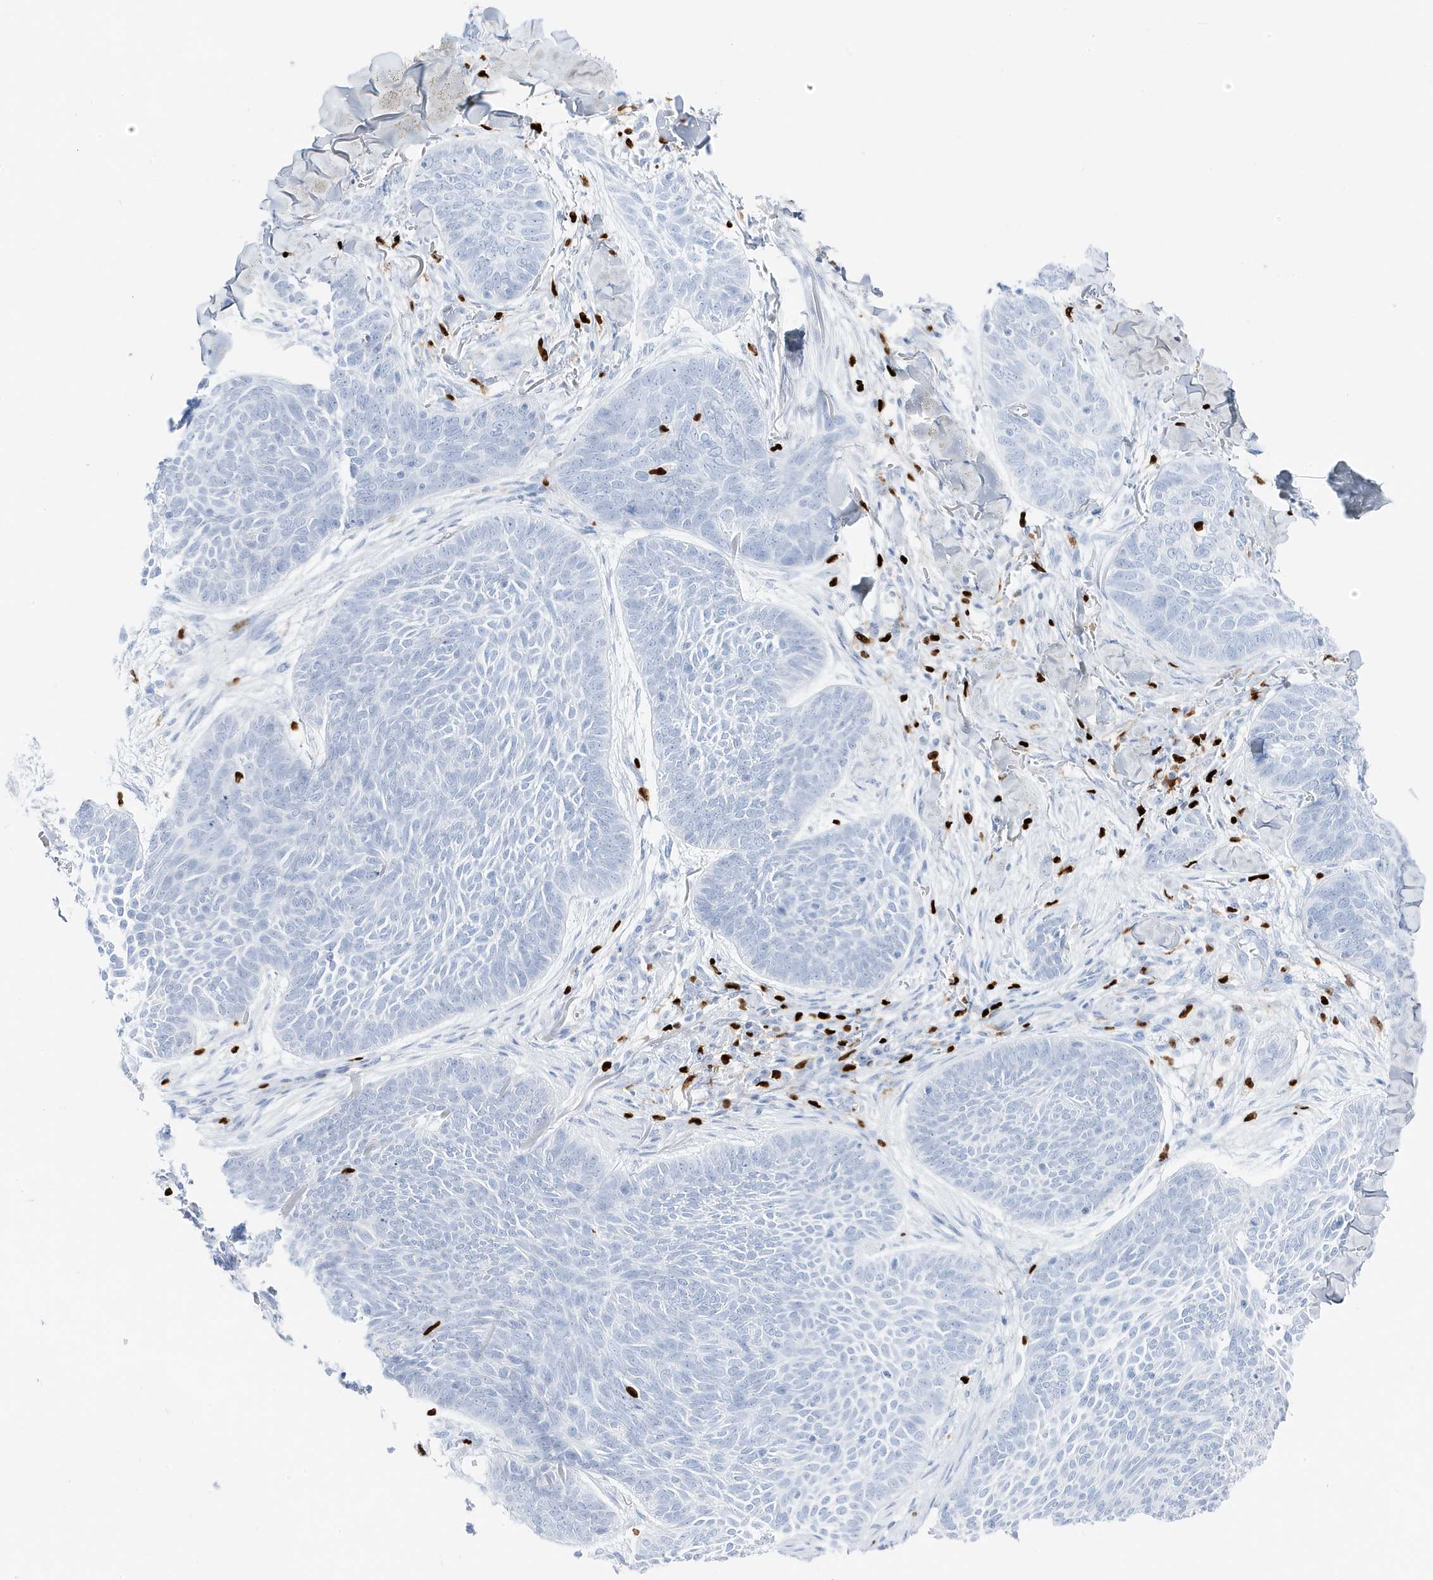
{"staining": {"intensity": "negative", "quantity": "none", "location": "none"}, "tissue": "skin cancer", "cell_type": "Tumor cells", "image_type": "cancer", "snomed": [{"axis": "morphology", "description": "Basal cell carcinoma"}, {"axis": "topography", "description": "Skin"}], "caption": "This is a photomicrograph of immunohistochemistry staining of skin cancer, which shows no staining in tumor cells. (Stains: DAB immunohistochemistry (IHC) with hematoxylin counter stain, Microscopy: brightfield microscopy at high magnification).", "gene": "MNDA", "patient": {"sex": "male", "age": 85}}